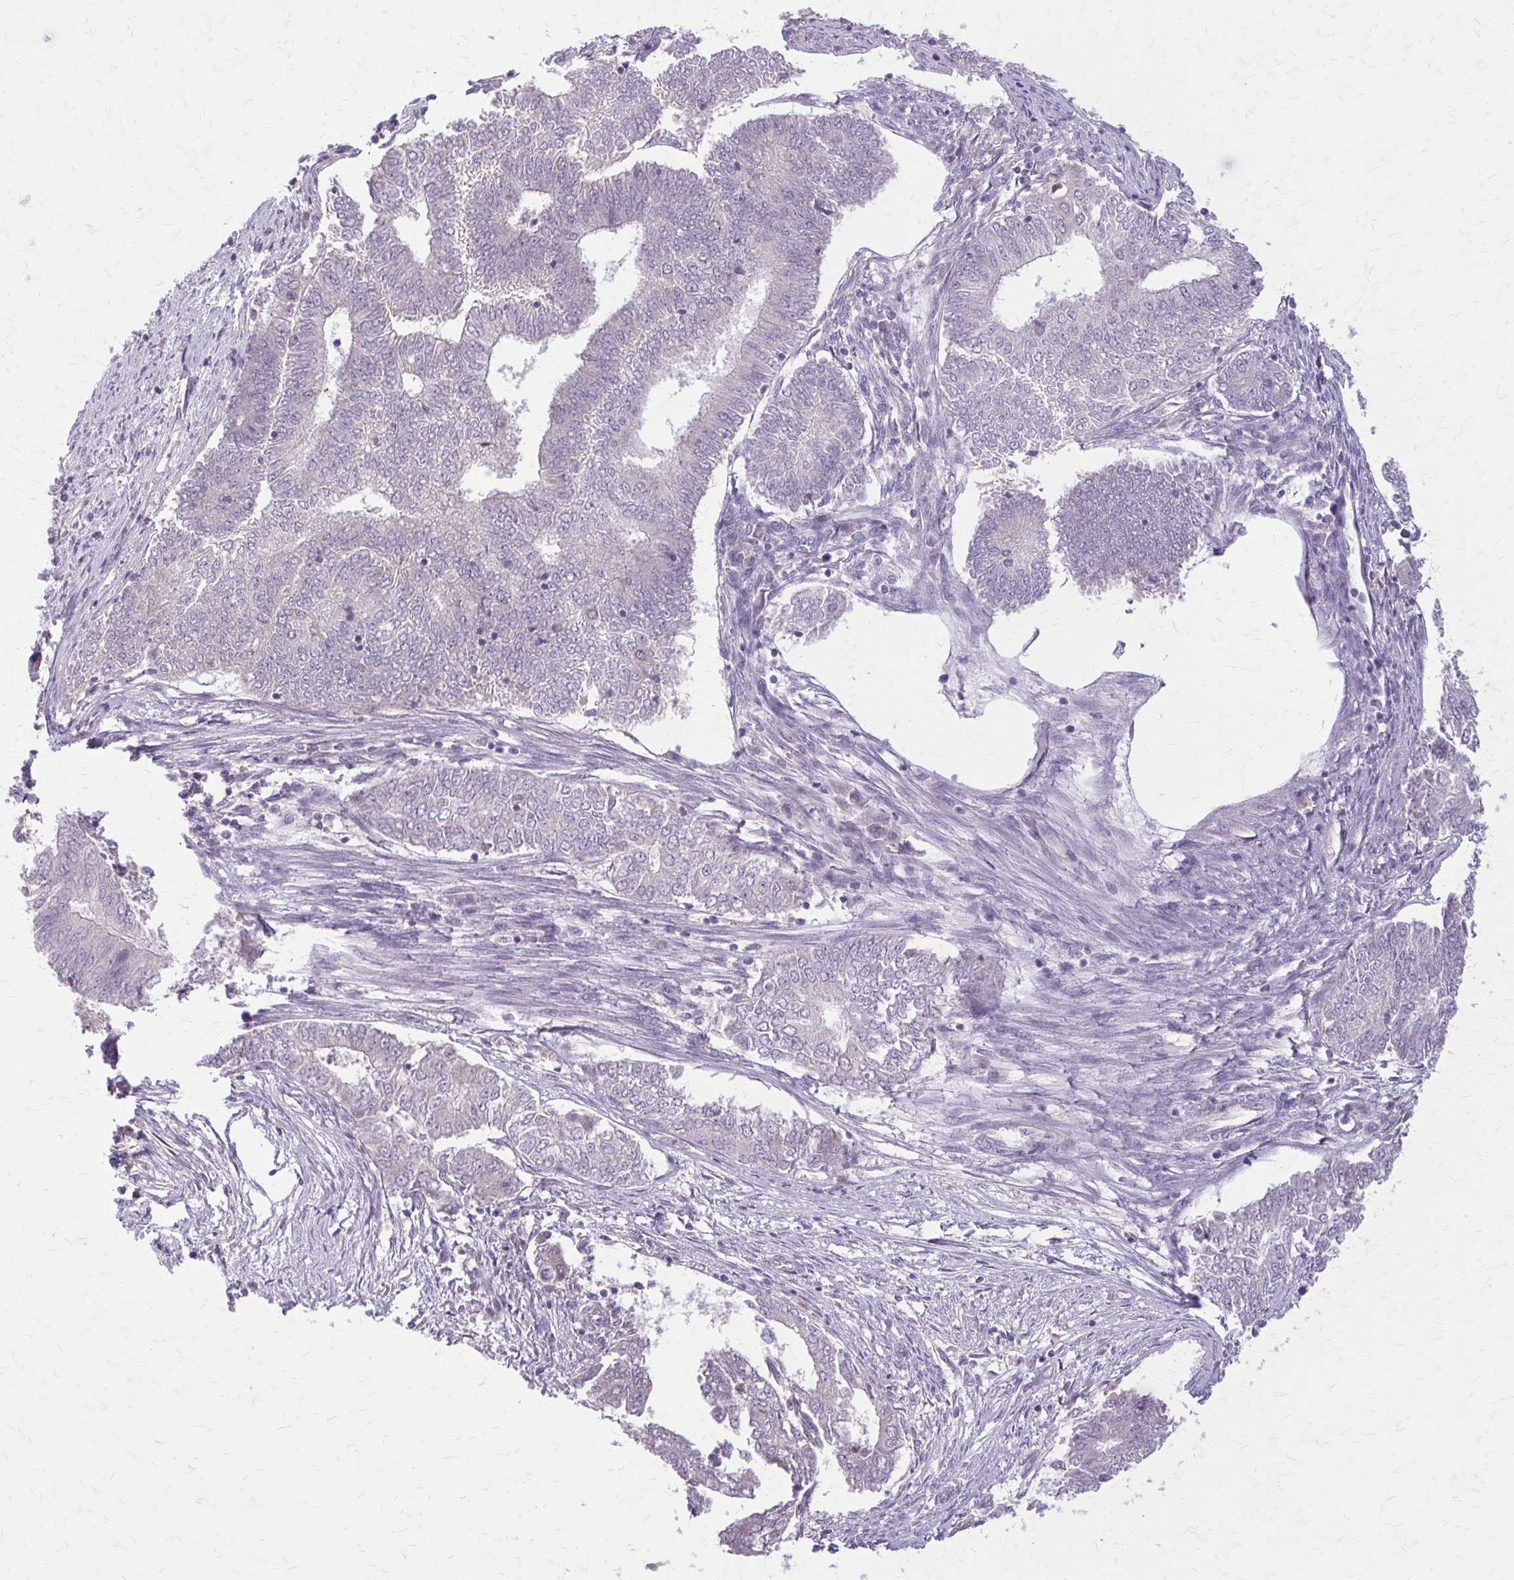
{"staining": {"intensity": "negative", "quantity": "none", "location": "none"}, "tissue": "endometrial cancer", "cell_type": "Tumor cells", "image_type": "cancer", "snomed": [{"axis": "morphology", "description": "Adenocarcinoma, NOS"}, {"axis": "topography", "description": "Endometrium"}], "caption": "High power microscopy image of an immunohistochemistry (IHC) histopathology image of endometrial cancer (adenocarcinoma), revealing no significant expression in tumor cells.", "gene": "NRBF2", "patient": {"sex": "female", "age": 62}}